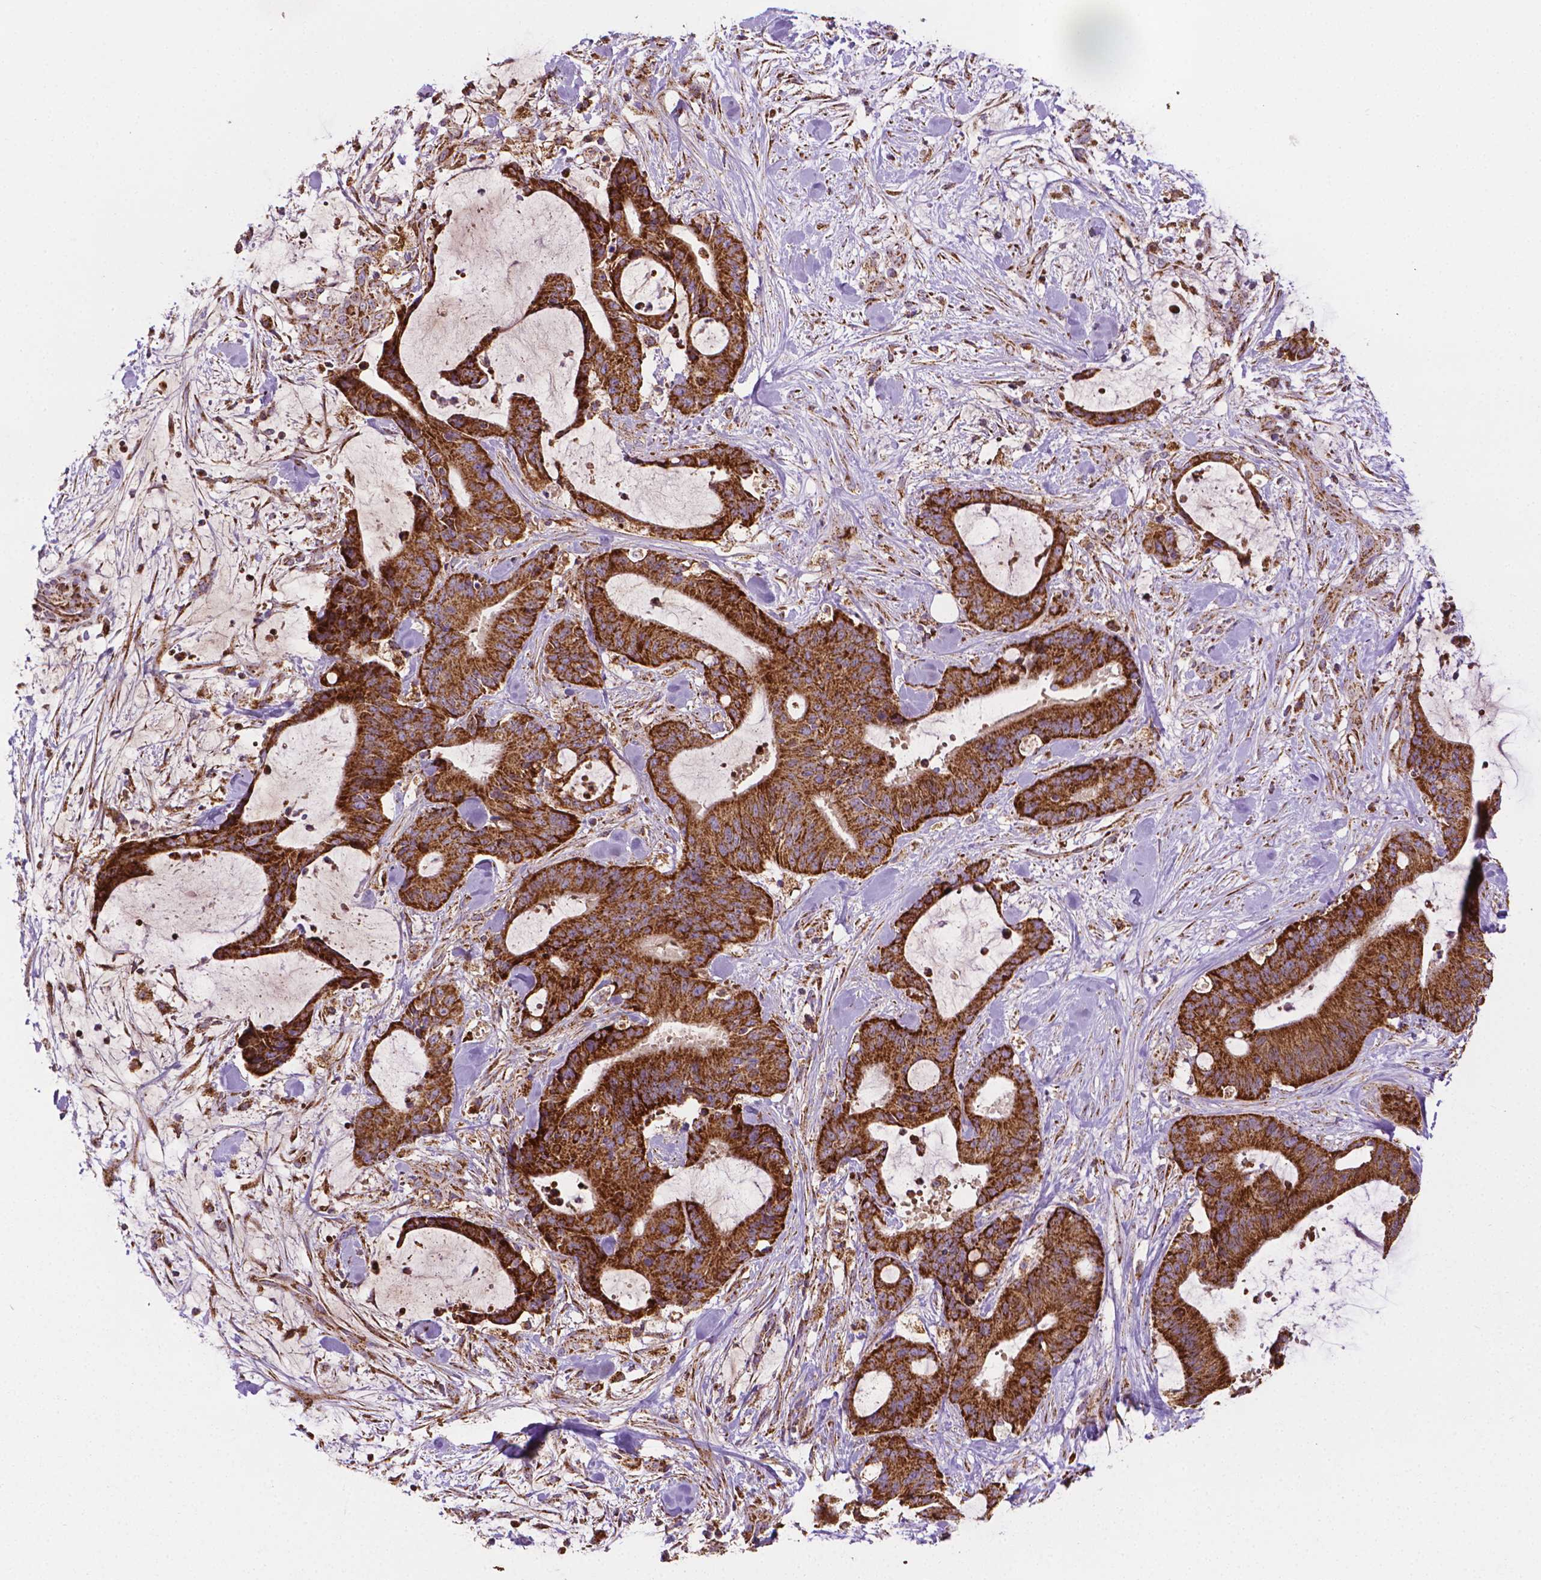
{"staining": {"intensity": "strong", "quantity": ">75%", "location": "cytoplasmic/membranous"}, "tissue": "liver cancer", "cell_type": "Tumor cells", "image_type": "cancer", "snomed": [{"axis": "morphology", "description": "Cholangiocarcinoma"}, {"axis": "topography", "description": "Liver"}], "caption": "About >75% of tumor cells in liver cholangiocarcinoma demonstrate strong cytoplasmic/membranous protein staining as visualized by brown immunohistochemical staining.", "gene": "ILVBL", "patient": {"sex": "female", "age": 73}}